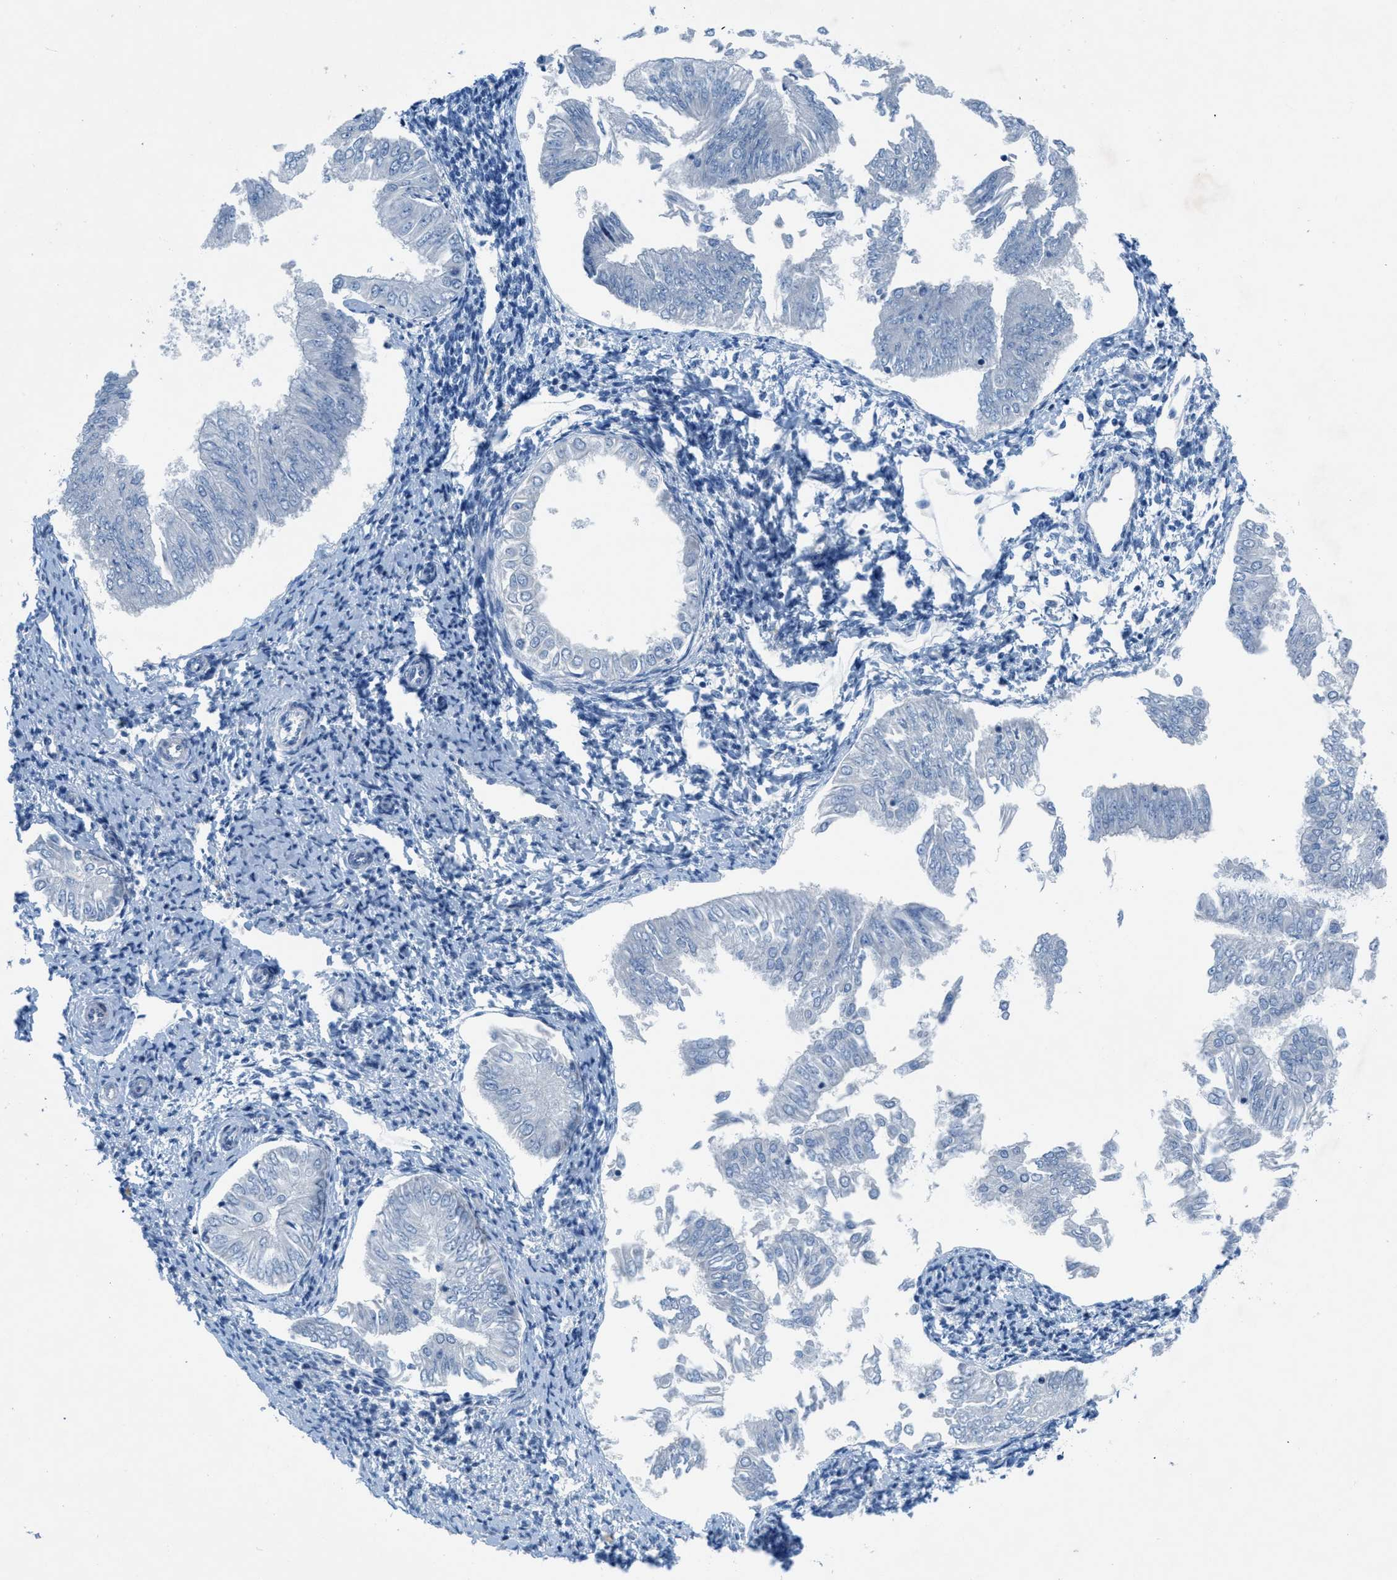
{"staining": {"intensity": "negative", "quantity": "none", "location": "none"}, "tissue": "endometrial cancer", "cell_type": "Tumor cells", "image_type": "cancer", "snomed": [{"axis": "morphology", "description": "Adenocarcinoma, NOS"}, {"axis": "topography", "description": "Endometrium"}], "caption": "Immunohistochemistry of endometrial cancer reveals no positivity in tumor cells. The staining was performed using DAB (3,3'-diaminobenzidine) to visualize the protein expression in brown, while the nuclei were stained in blue with hematoxylin (Magnification: 20x).", "gene": "GALNT17", "patient": {"sex": "female", "age": 53}}